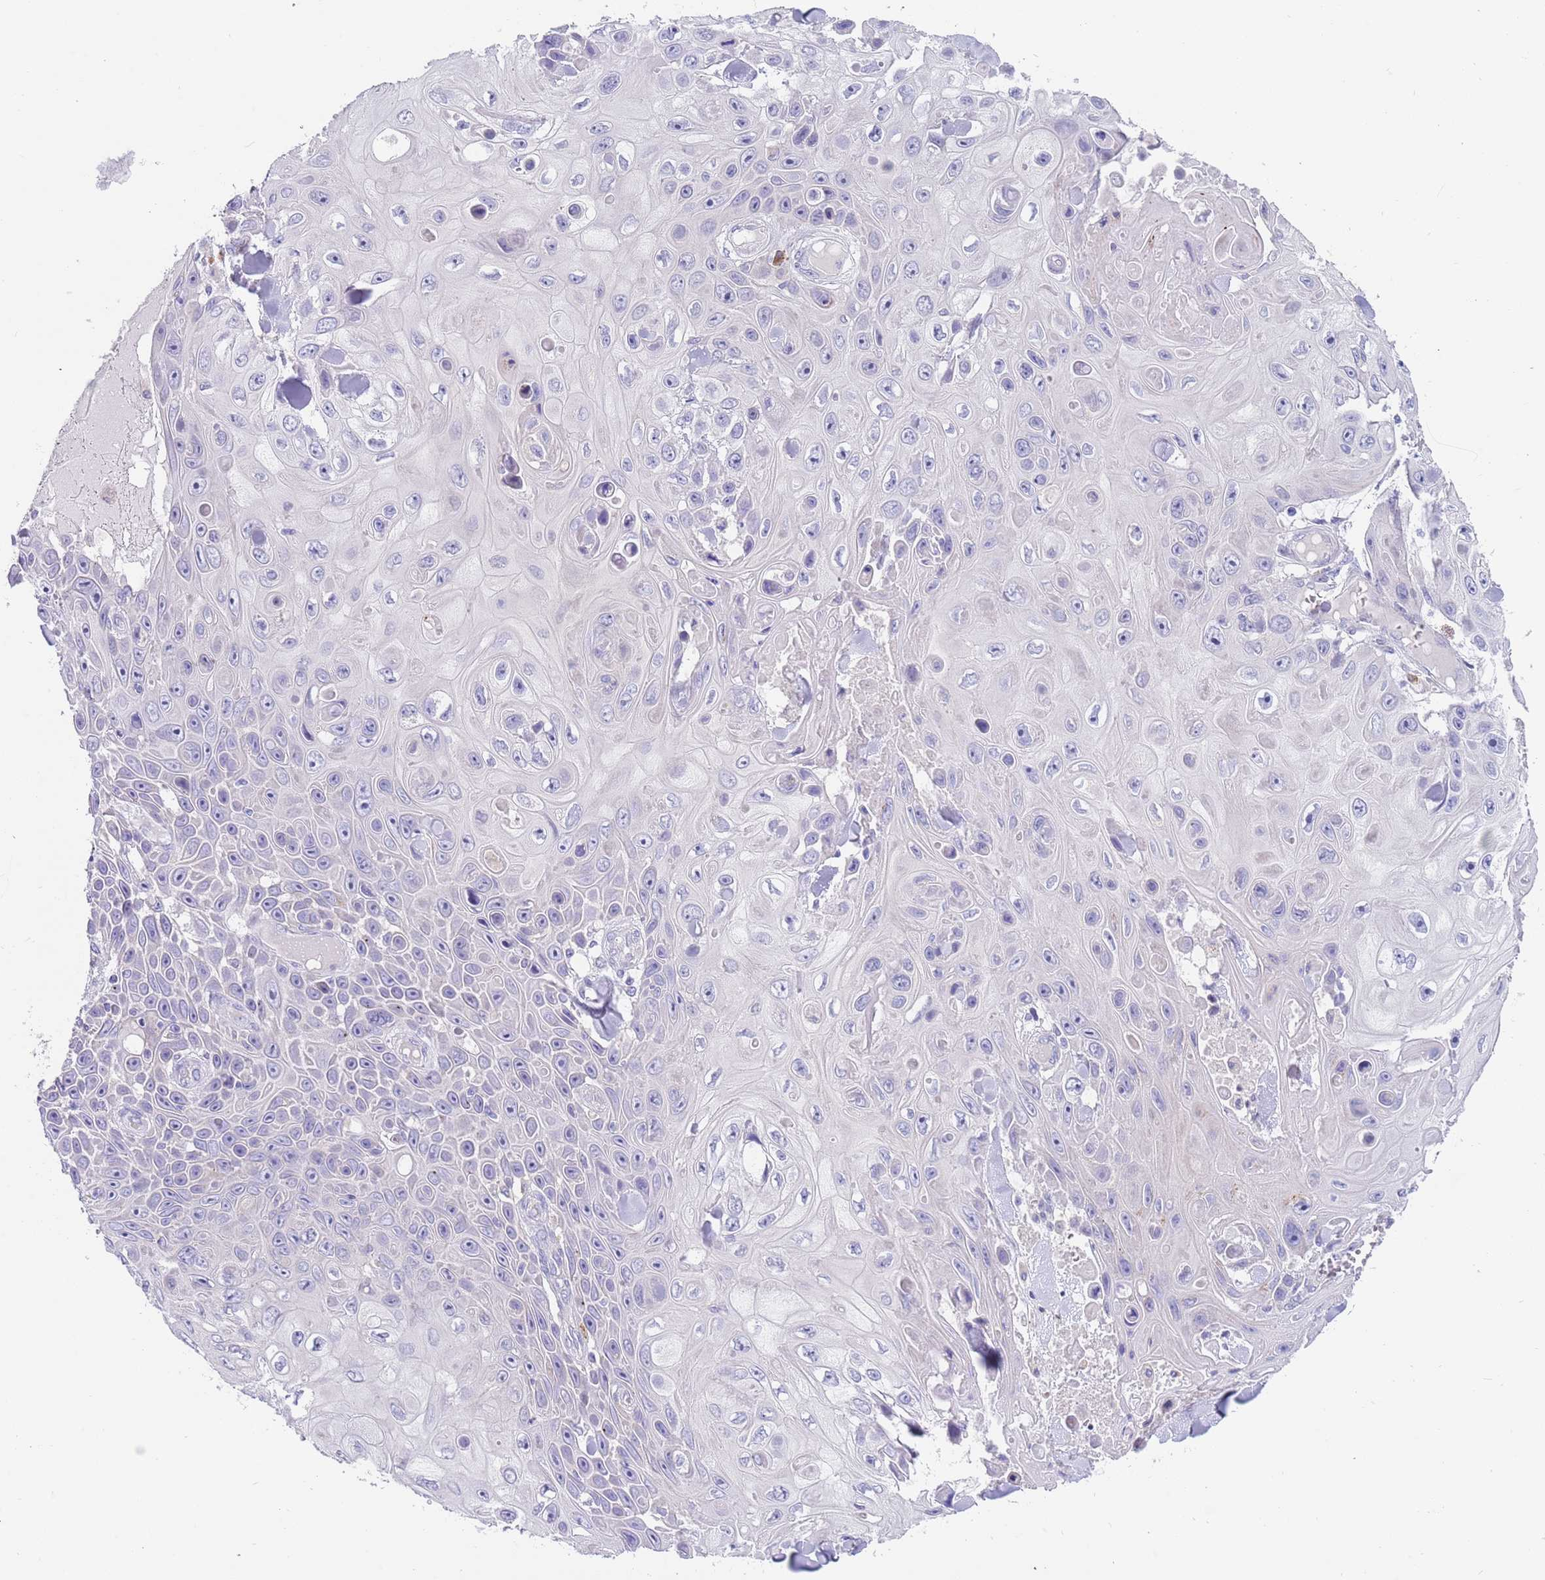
{"staining": {"intensity": "negative", "quantity": "none", "location": "none"}, "tissue": "skin cancer", "cell_type": "Tumor cells", "image_type": "cancer", "snomed": [{"axis": "morphology", "description": "Squamous cell carcinoma, NOS"}, {"axis": "topography", "description": "Skin"}], "caption": "DAB immunohistochemical staining of skin squamous cell carcinoma shows no significant staining in tumor cells.", "gene": "TYW1", "patient": {"sex": "male", "age": 82}}